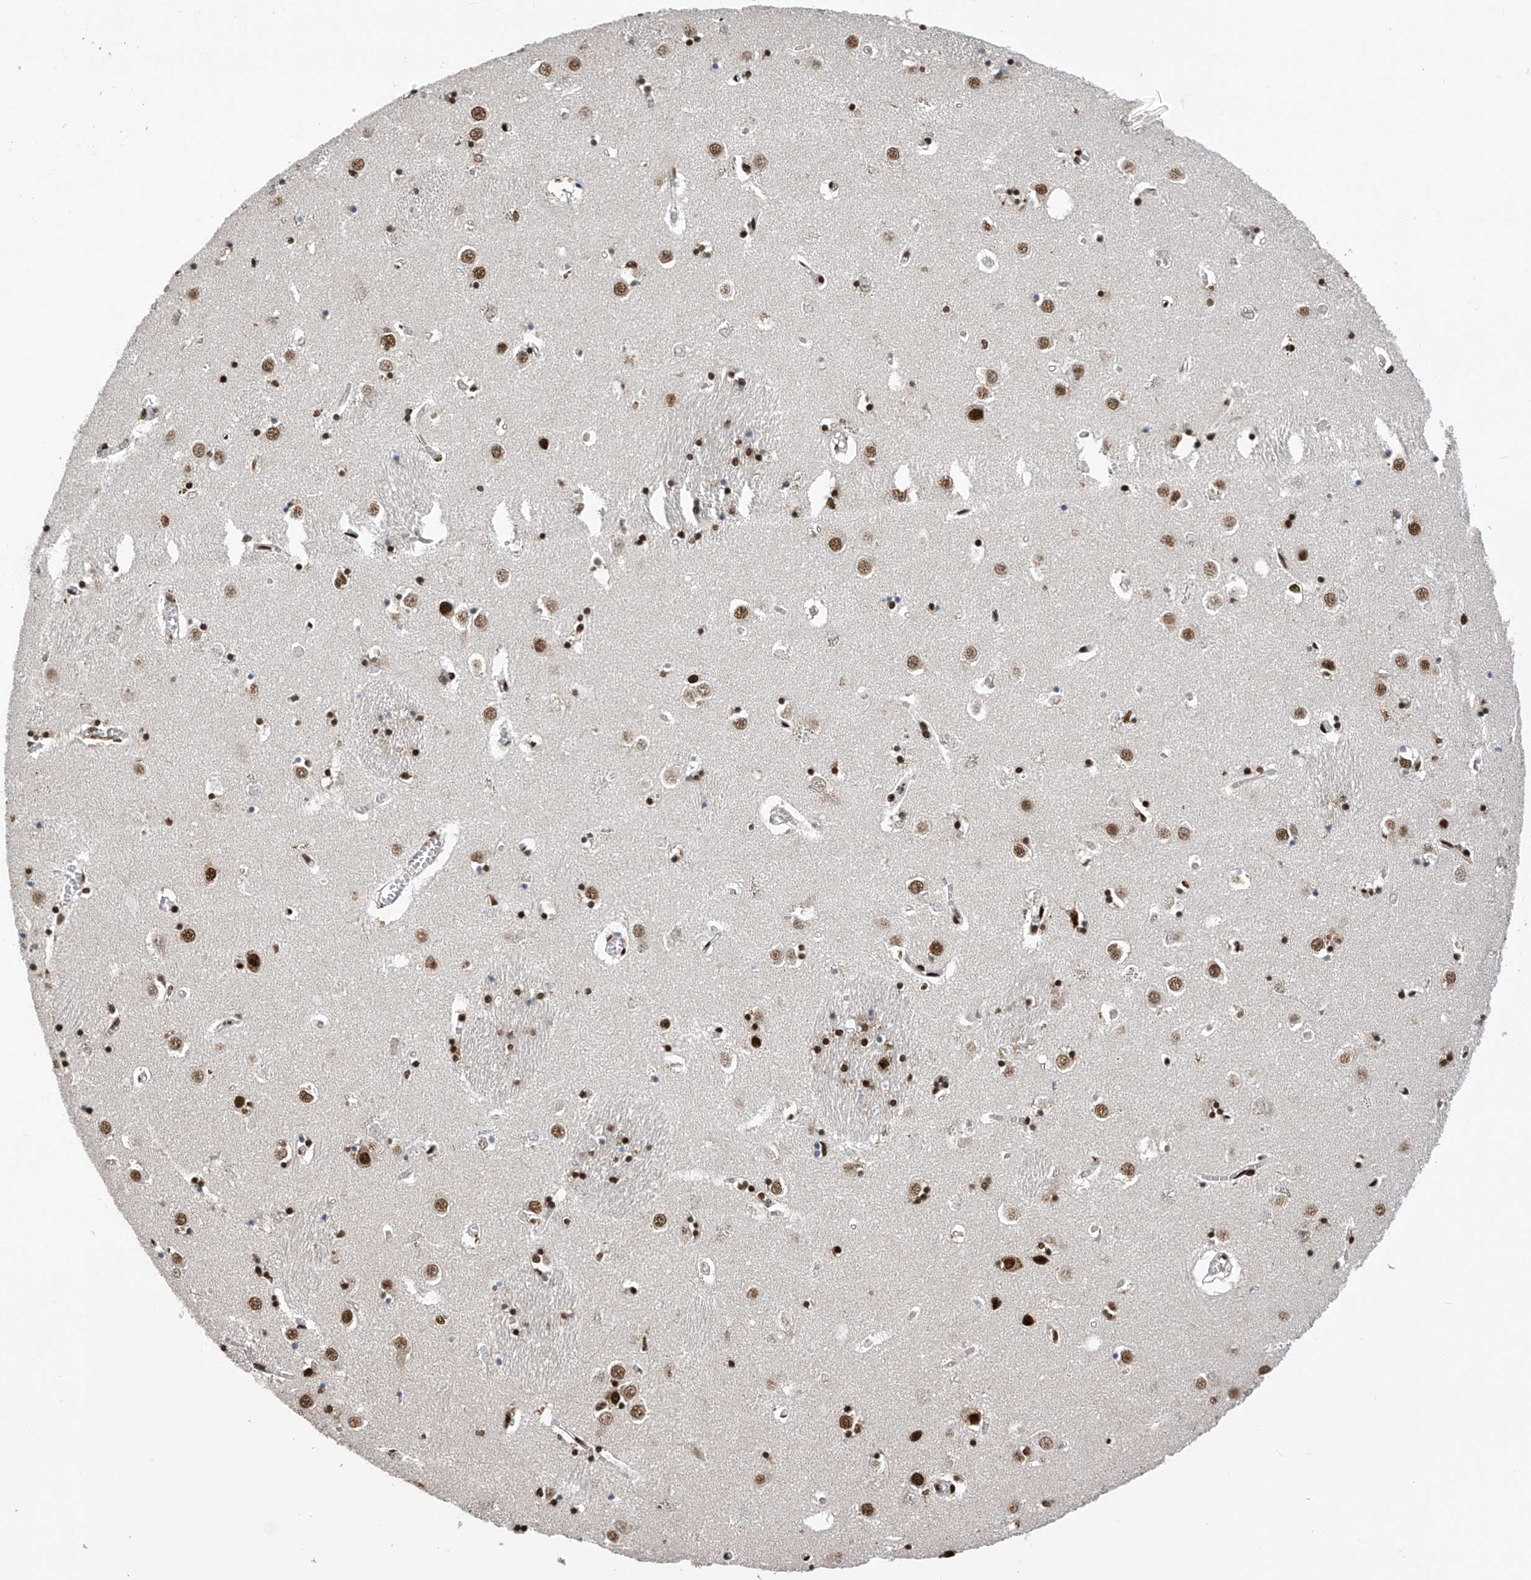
{"staining": {"intensity": "strong", "quantity": "25%-75%", "location": "nuclear"}, "tissue": "caudate", "cell_type": "Glial cells", "image_type": "normal", "snomed": [{"axis": "morphology", "description": "Normal tissue, NOS"}, {"axis": "topography", "description": "Lateral ventricle wall"}], "caption": "Caudate stained with a brown dye shows strong nuclear positive positivity in approximately 25%-75% of glial cells.", "gene": "APLF", "patient": {"sex": "male", "age": 70}}